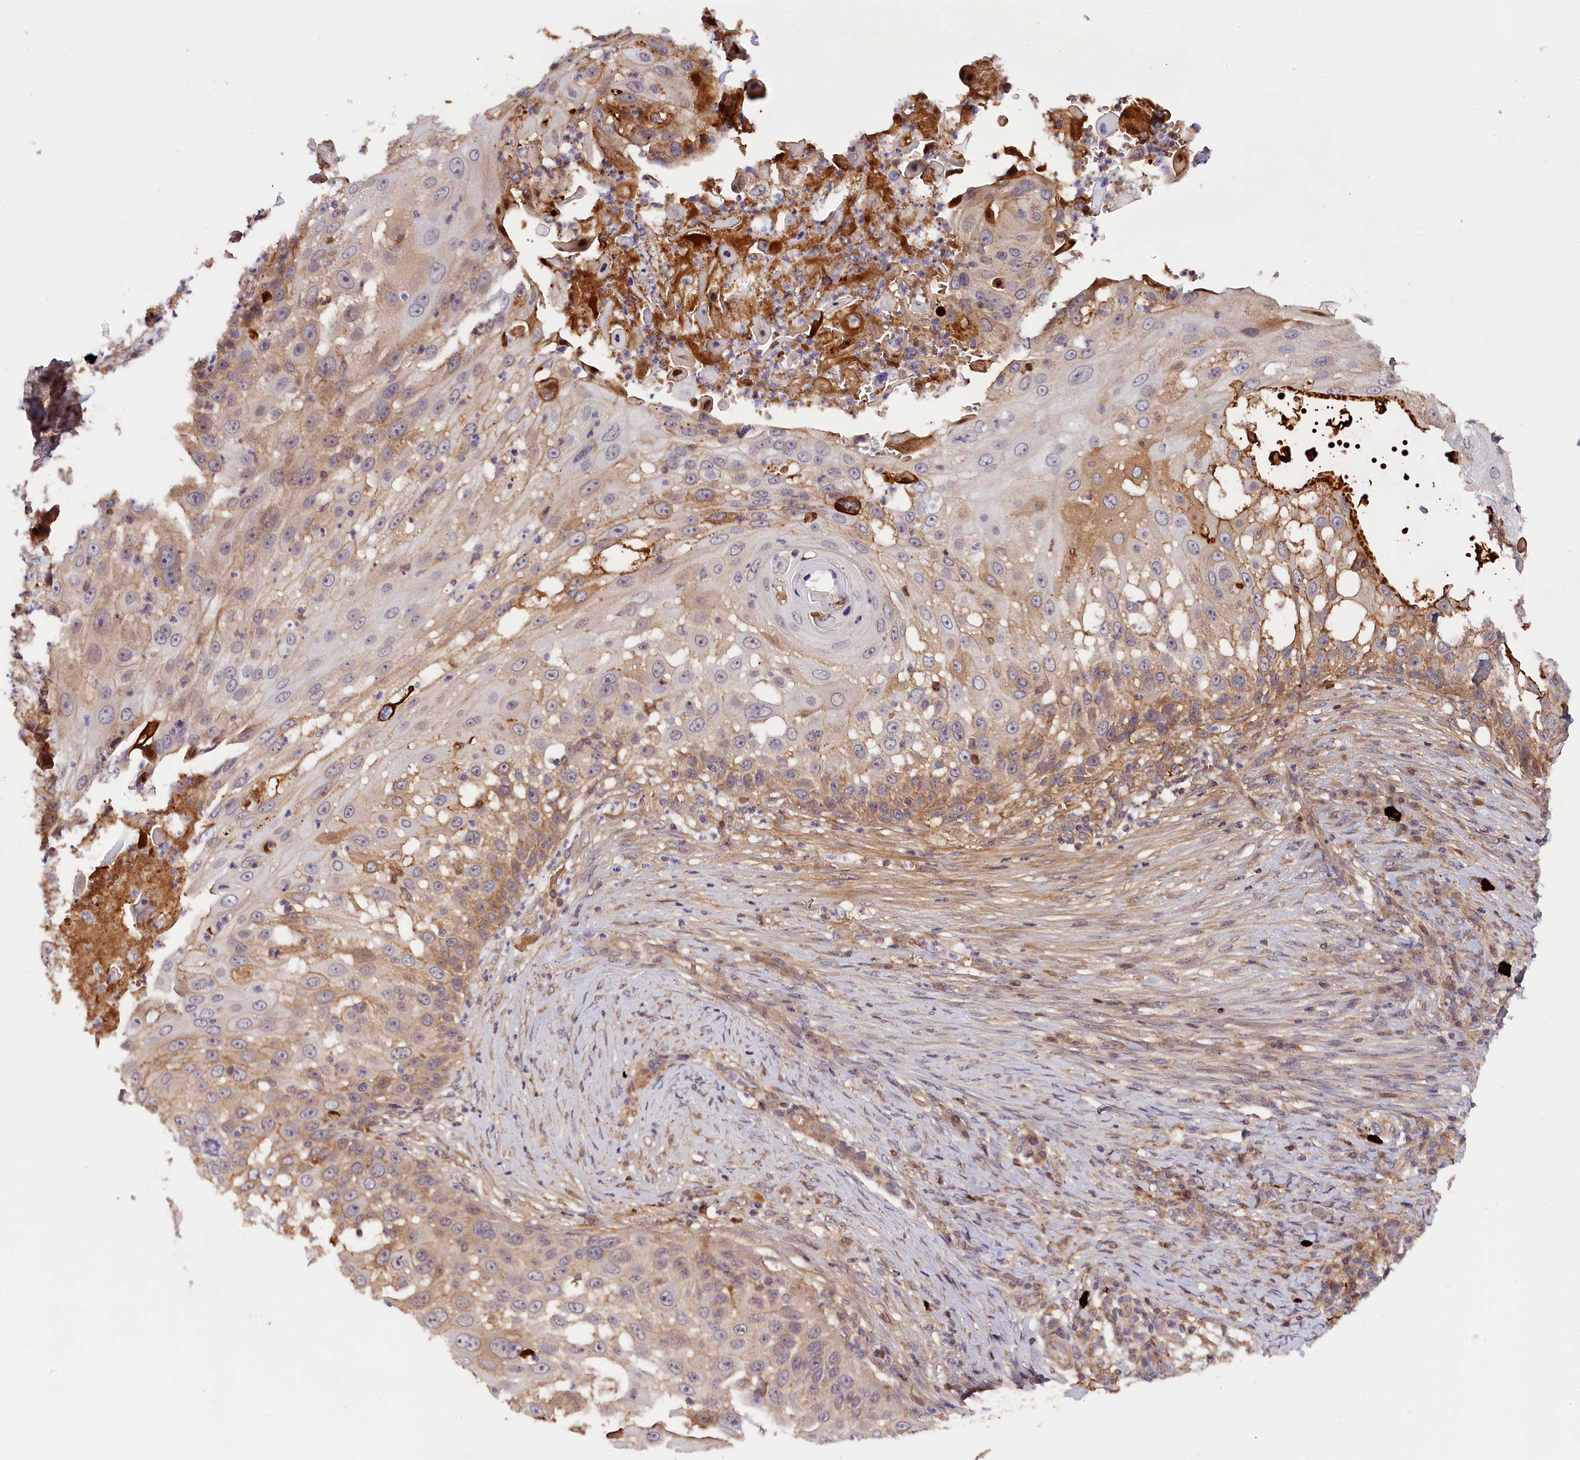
{"staining": {"intensity": "moderate", "quantity": "25%-75%", "location": "cytoplasmic/membranous"}, "tissue": "skin cancer", "cell_type": "Tumor cells", "image_type": "cancer", "snomed": [{"axis": "morphology", "description": "Squamous cell carcinoma, NOS"}, {"axis": "topography", "description": "Skin"}], "caption": "Brown immunohistochemical staining in skin squamous cell carcinoma shows moderate cytoplasmic/membranous expression in approximately 25%-75% of tumor cells. (IHC, brightfield microscopy, high magnification).", "gene": "ZNF480", "patient": {"sex": "female", "age": 44}}